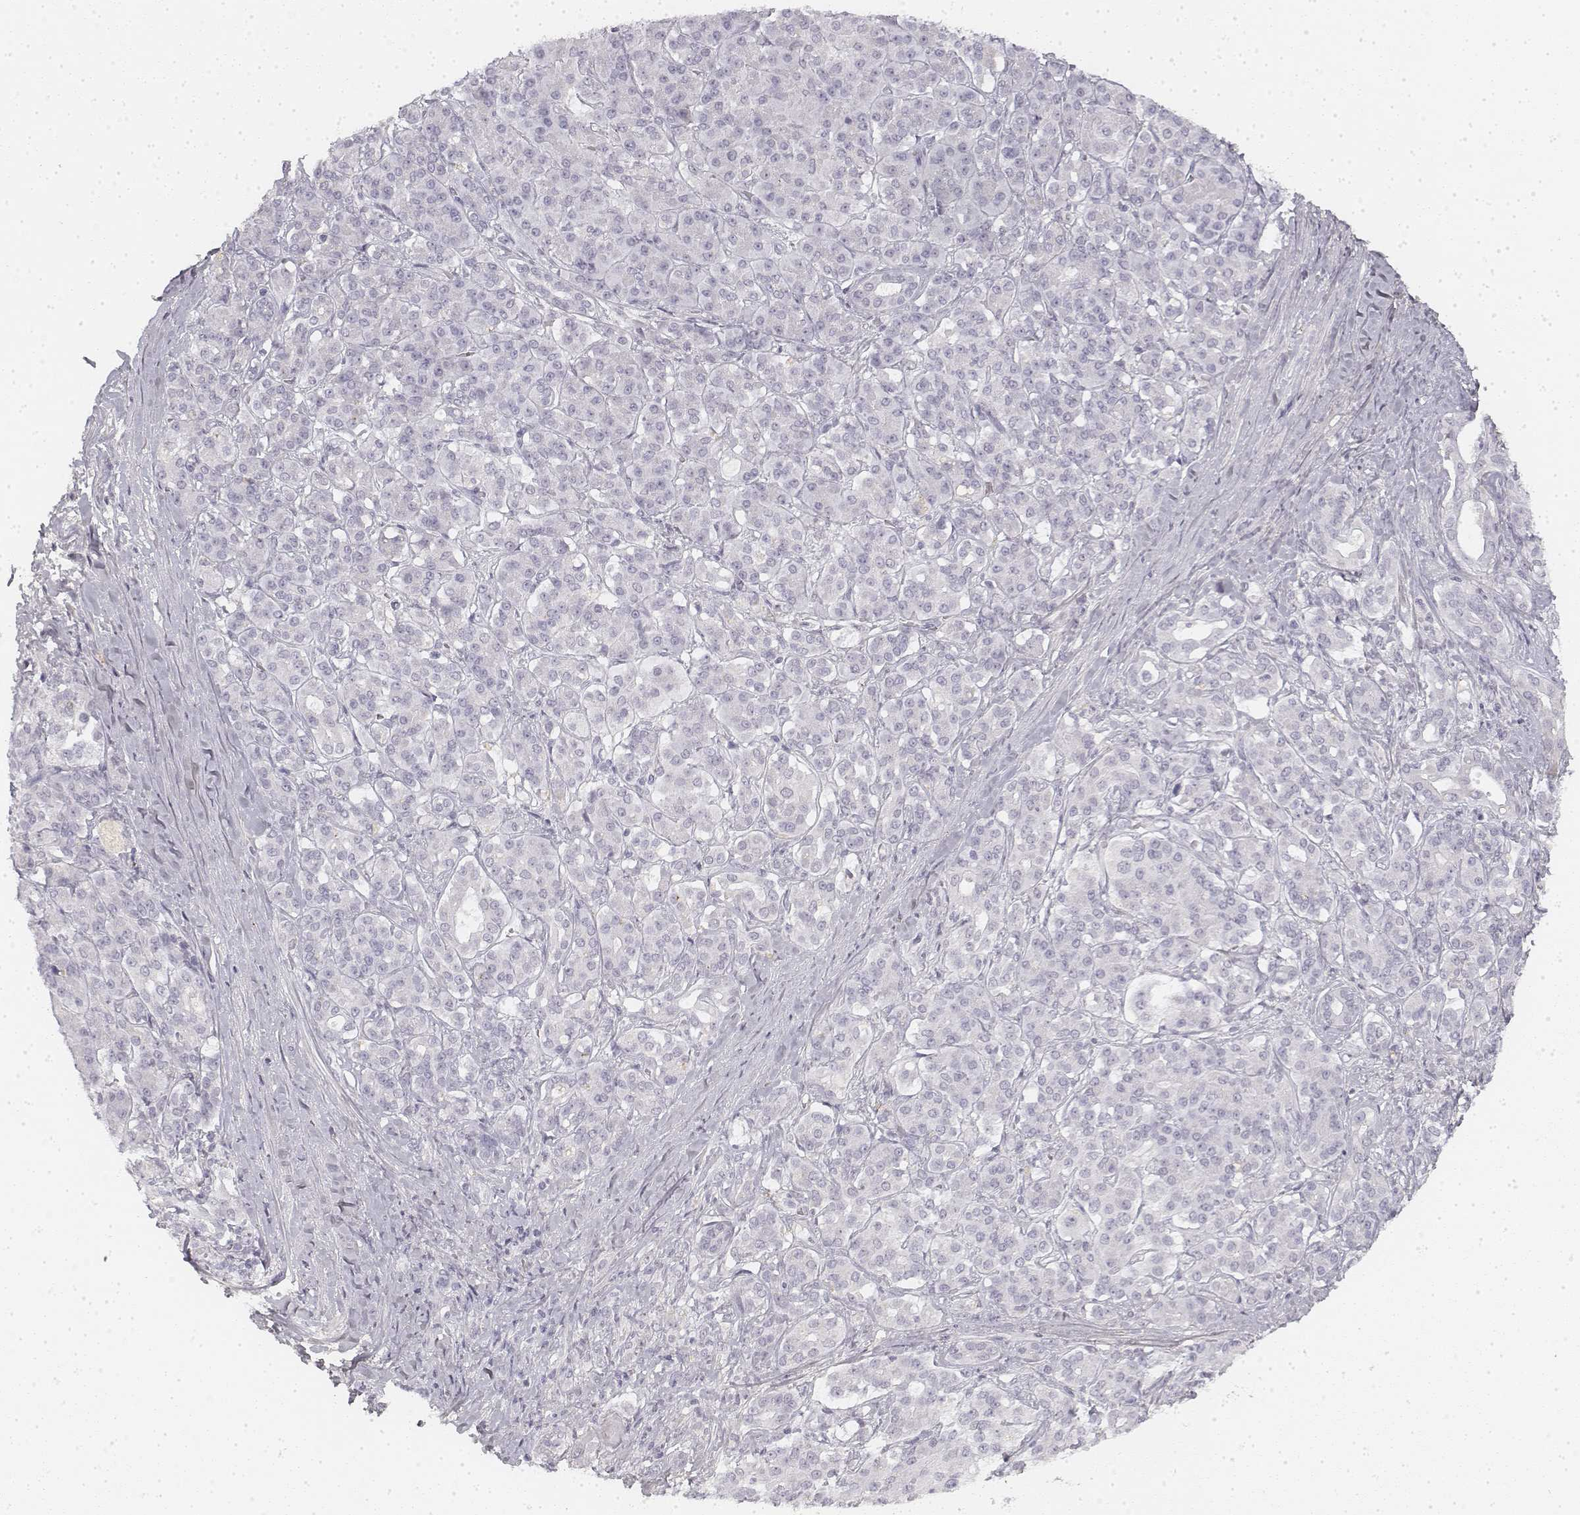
{"staining": {"intensity": "negative", "quantity": "none", "location": "none"}, "tissue": "pancreatic cancer", "cell_type": "Tumor cells", "image_type": "cancer", "snomed": [{"axis": "morphology", "description": "Normal tissue, NOS"}, {"axis": "morphology", "description": "Inflammation, NOS"}, {"axis": "morphology", "description": "Adenocarcinoma, NOS"}, {"axis": "topography", "description": "Pancreas"}], "caption": "Tumor cells show no significant expression in pancreatic adenocarcinoma.", "gene": "KRT84", "patient": {"sex": "male", "age": 57}}